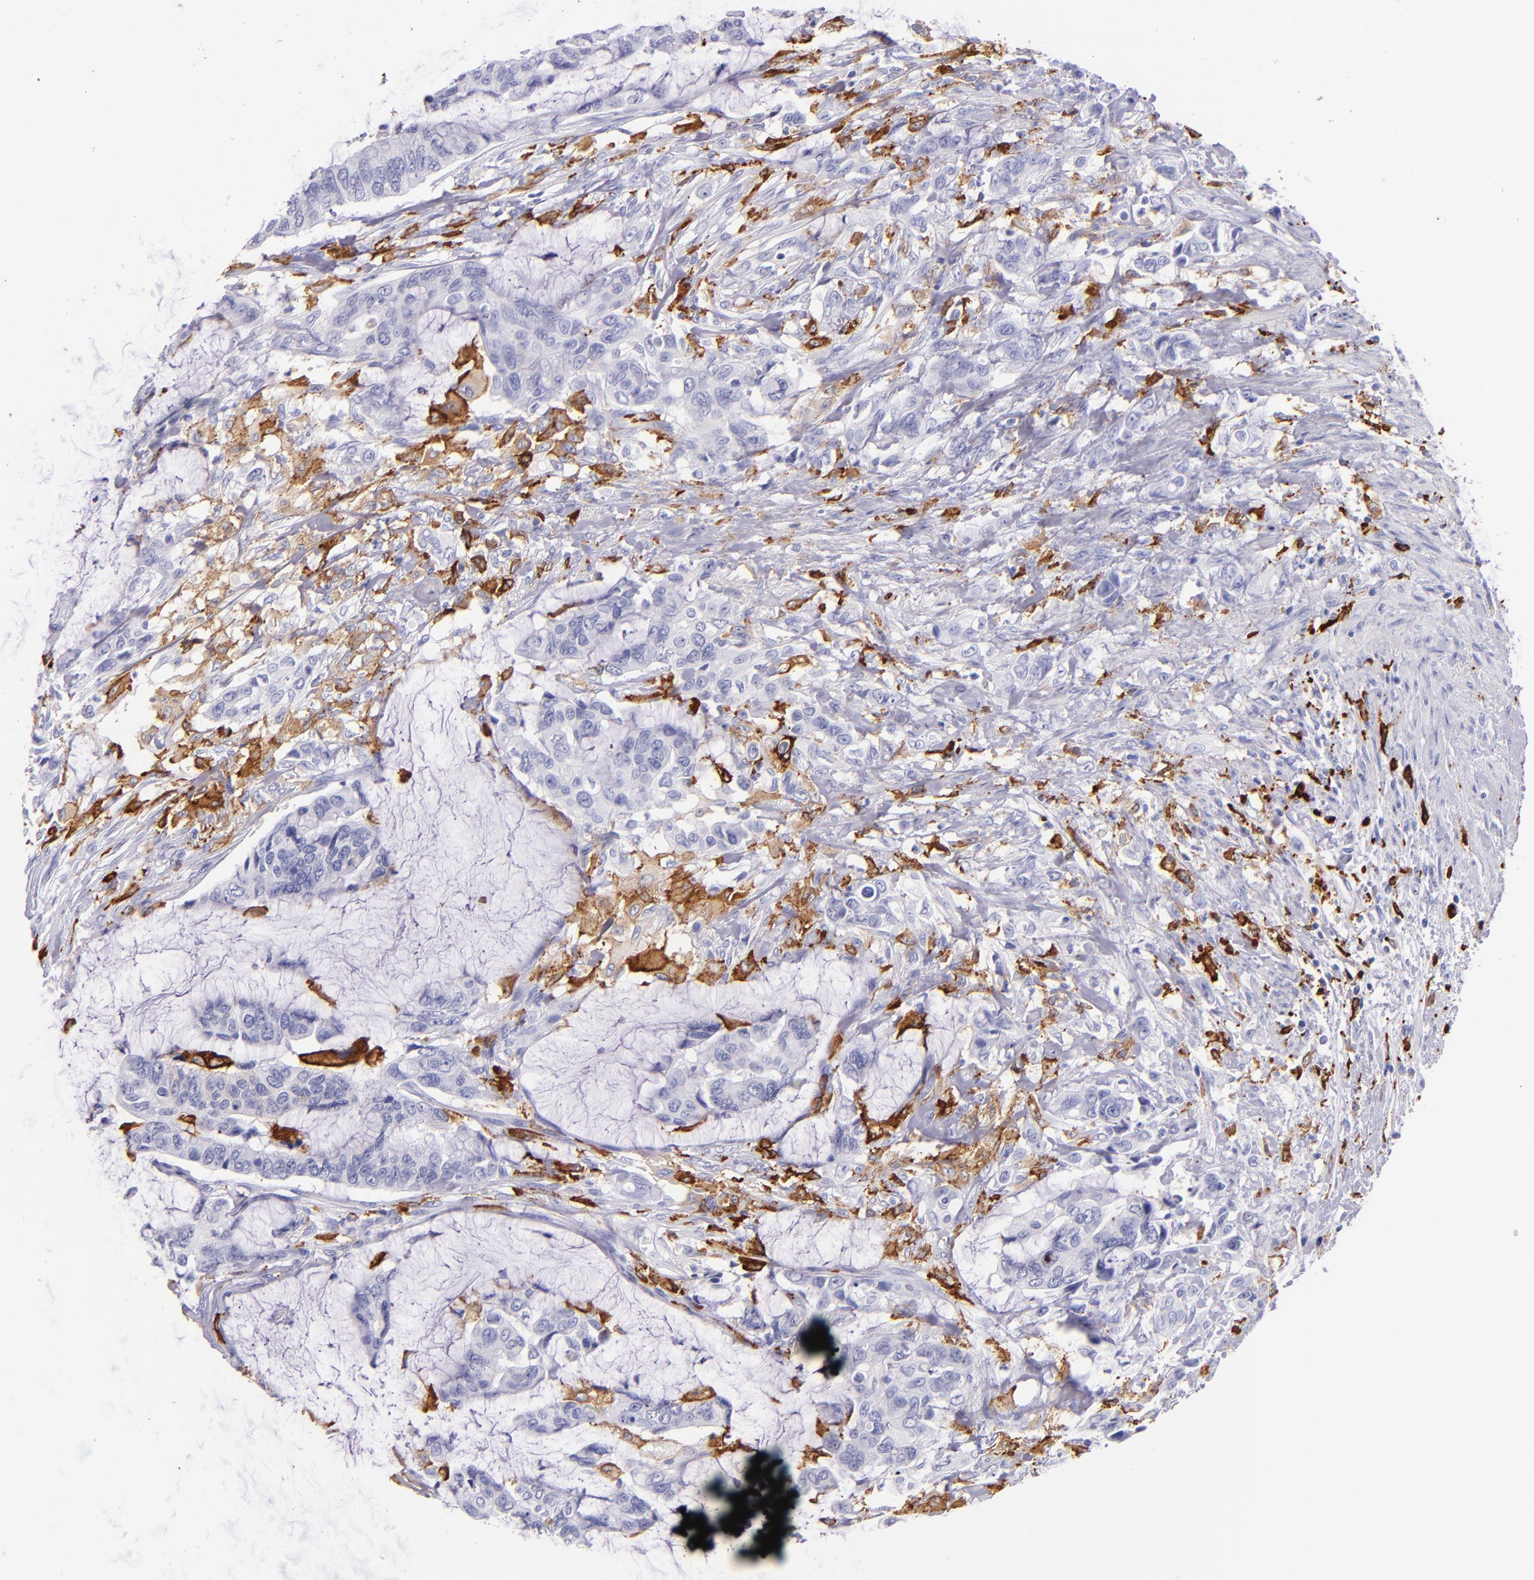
{"staining": {"intensity": "negative", "quantity": "none", "location": "none"}, "tissue": "colorectal cancer", "cell_type": "Tumor cells", "image_type": "cancer", "snomed": [{"axis": "morphology", "description": "Adenocarcinoma, NOS"}, {"axis": "topography", "description": "Rectum"}], "caption": "A histopathology image of human adenocarcinoma (colorectal) is negative for staining in tumor cells. (Stains: DAB immunohistochemistry with hematoxylin counter stain, Microscopy: brightfield microscopy at high magnification).", "gene": "CD163", "patient": {"sex": "female", "age": 59}}